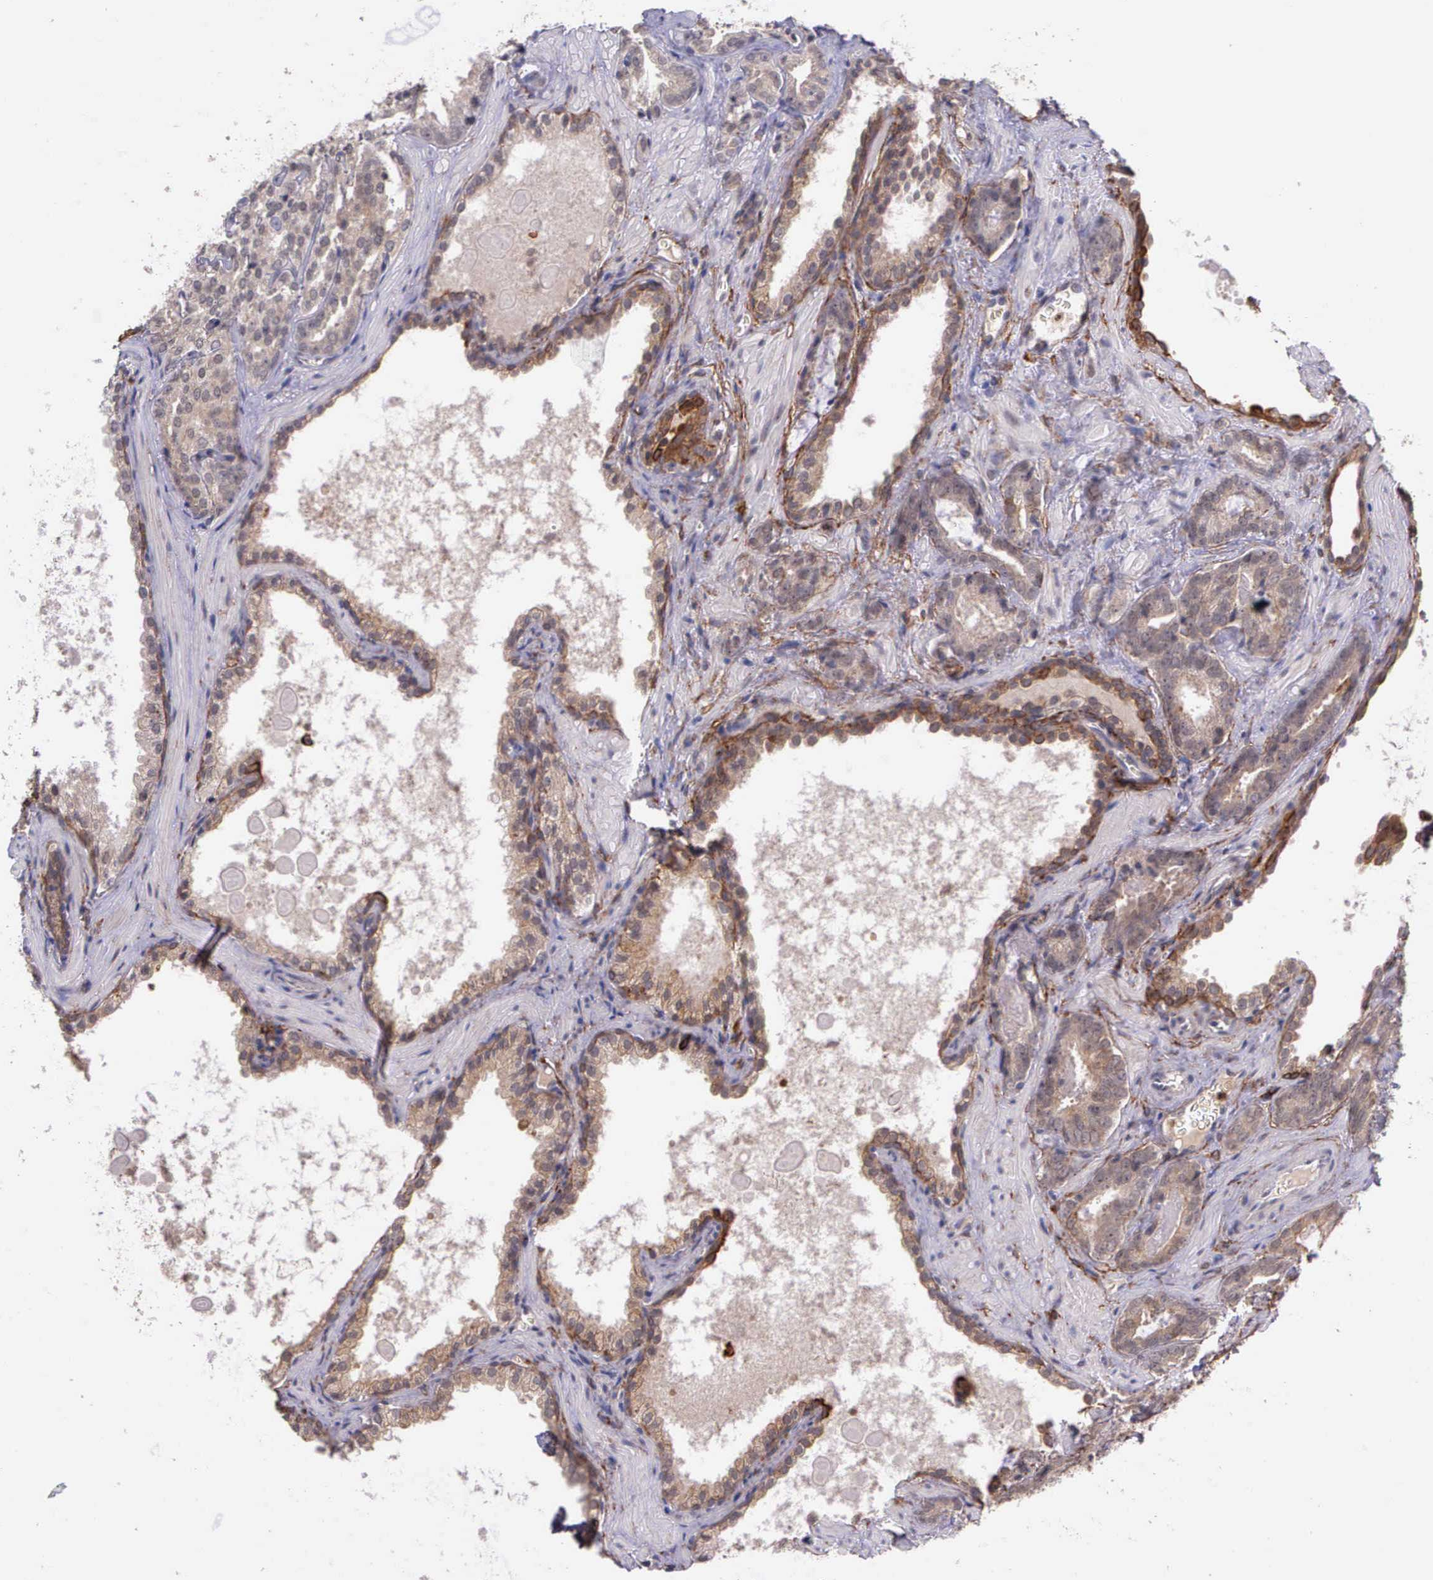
{"staining": {"intensity": "moderate", "quantity": "25%-75%", "location": "cytoplasmic/membranous"}, "tissue": "prostate cancer", "cell_type": "Tumor cells", "image_type": "cancer", "snomed": [{"axis": "morphology", "description": "Adenocarcinoma, Medium grade"}, {"axis": "topography", "description": "Prostate"}], "caption": "A high-resolution photomicrograph shows IHC staining of prostate medium-grade adenocarcinoma, which shows moderate cytoplasmic/membranous positivity in approximately 25%-75% of tumor cells. (Stains: DAB (3,3'-diaminobenzidine) in brown, nuclei in blue, Microscopy: brightfield microscopy at high magnification).", "gene": "PRICKLE3", "patient": {"sex": "male", "age": 64}}